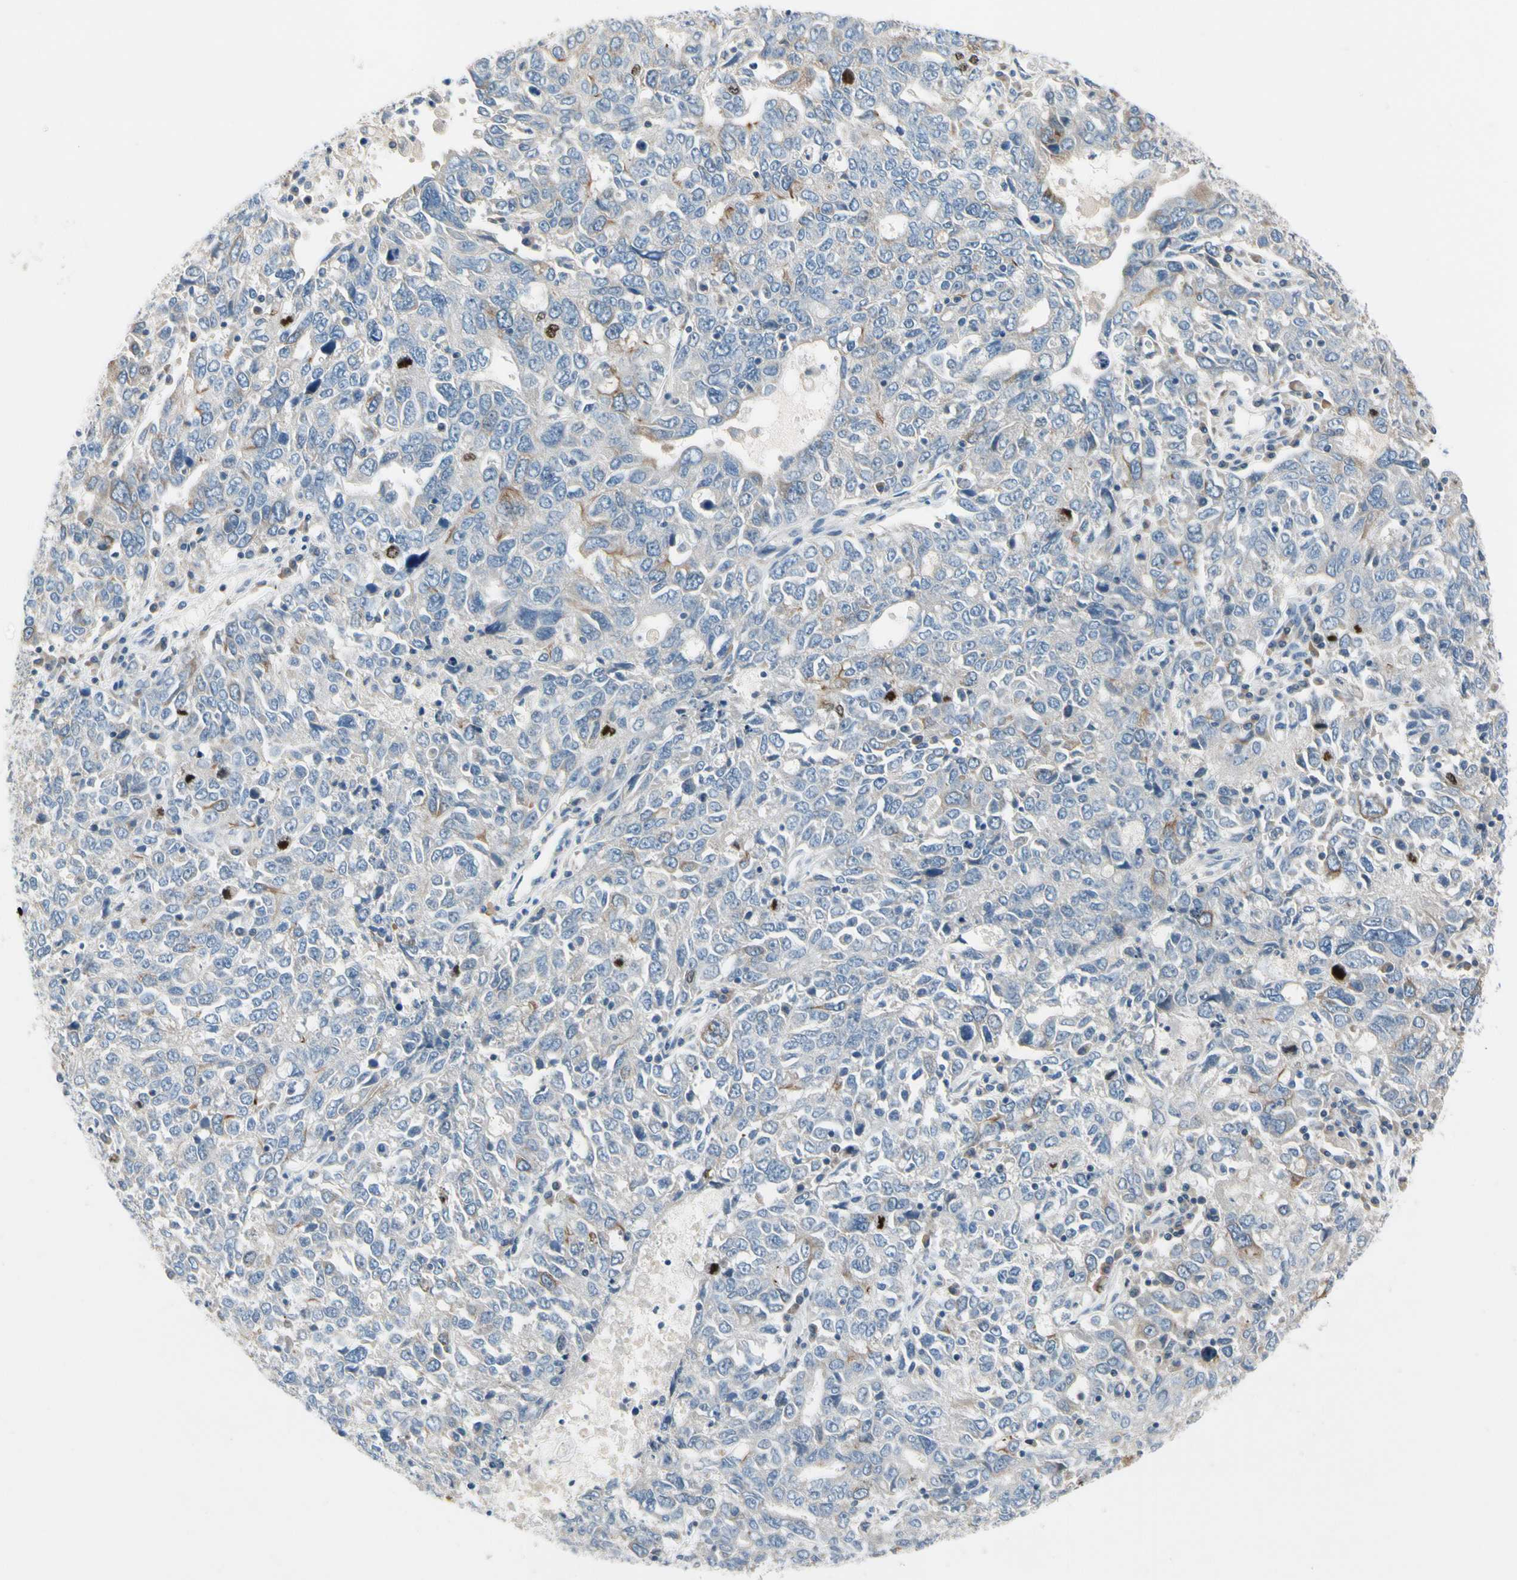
{"staining": {"intensity": "moderate", "quantity": "<25%", "location": "cytoplasmic/membranous"}, "tissue": "ovarian cancer", "cell_type": "Tumor cells", "image_type": "cancer", "snomed": [{"axis": "morphology", "description": "Carcinoma, endometroid"}, {"axis": "topography", "description": "Ovary"}], "caption": "Human ovarian cancer stained for a protein (brown) exhibits moderate cytoplasmic/membranous positive positivity in about <25% of tumor cells.", "gene": "CKAP2", "patient": {"sex": "female", "age": 62}}